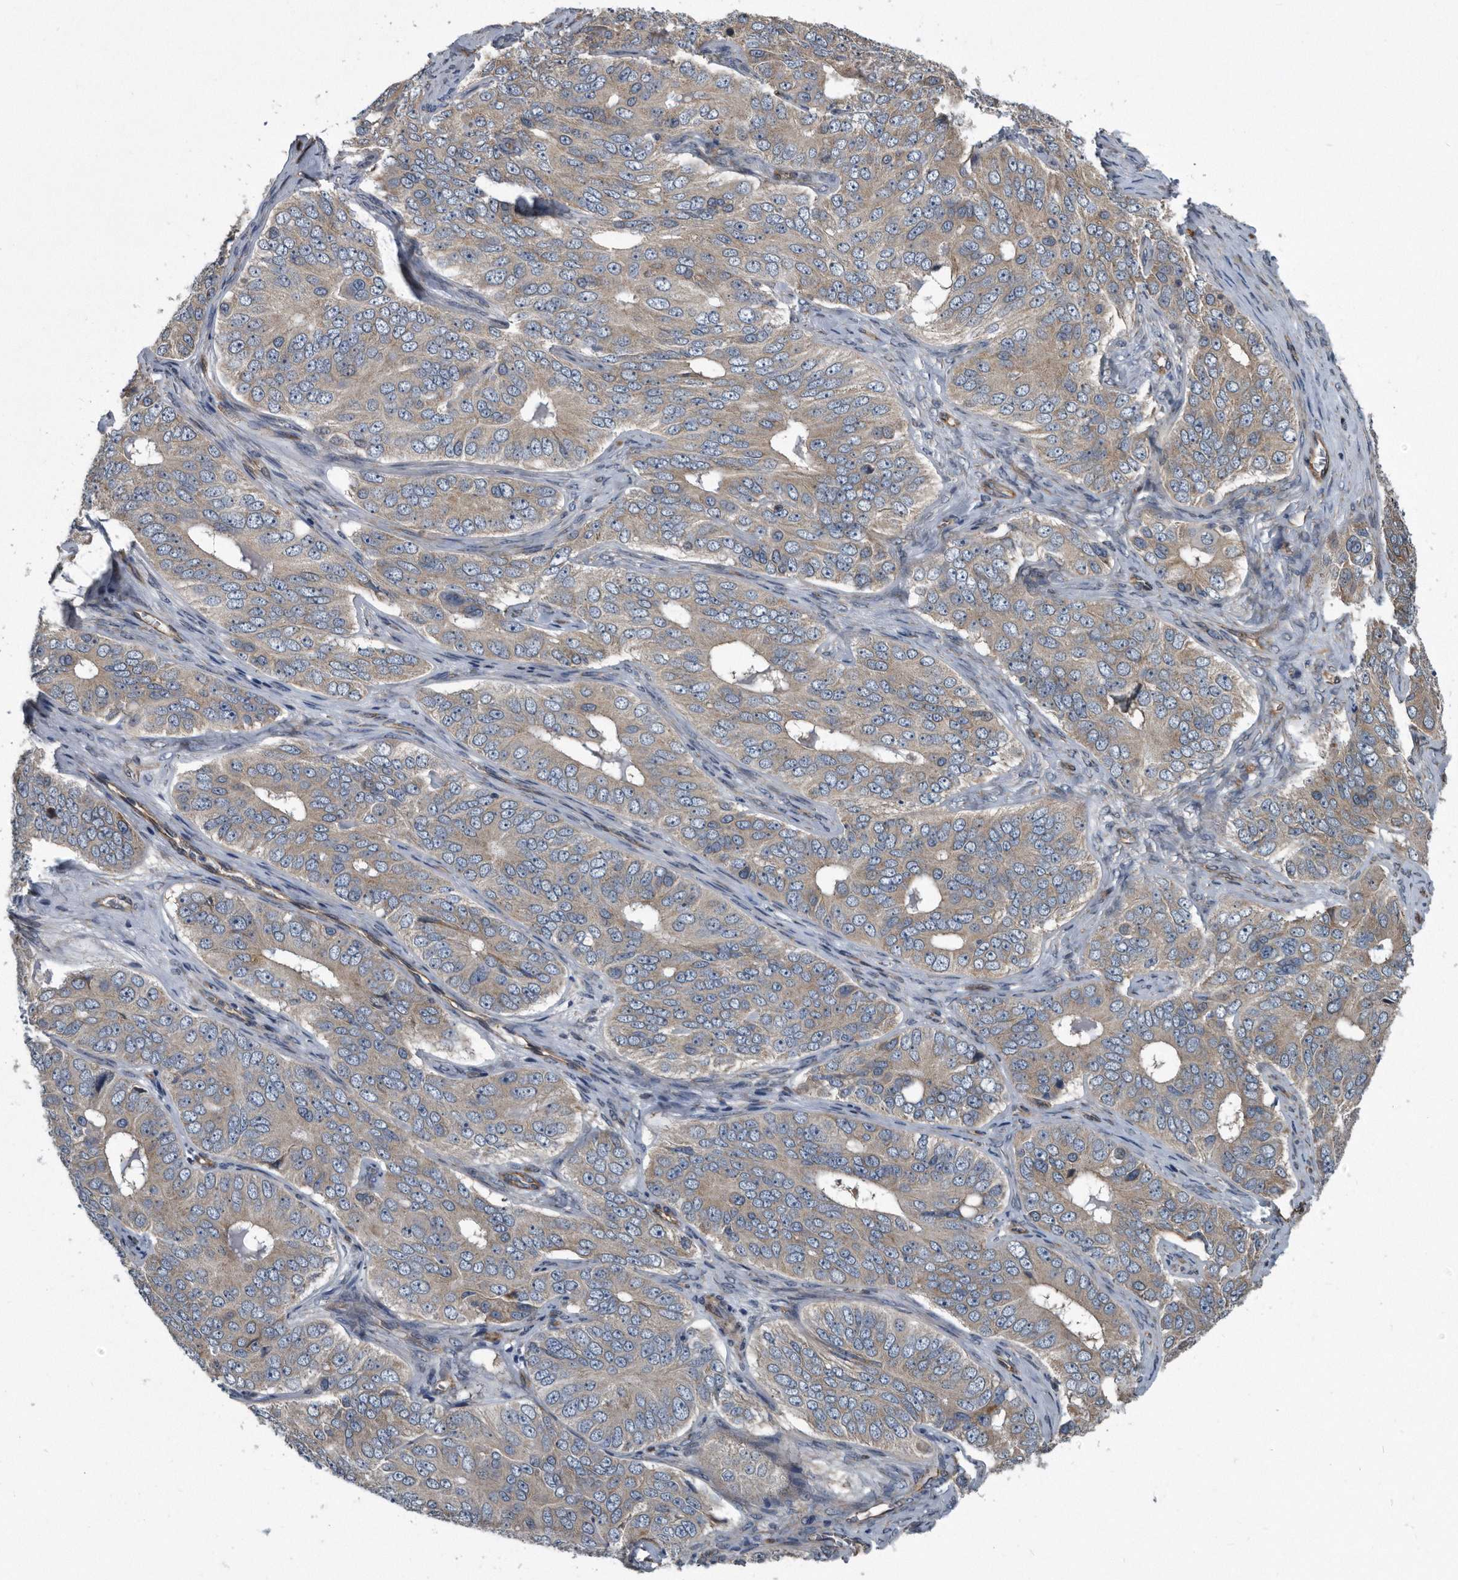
{"staining": {"intensity": "weak", "quantity": "25%-75%", "location": "cytoplasmic/membranous"}, "tissue": "ovarian cancer", "cell_type": "Tumor cells", "image_type": "cancer", "snomed": [{"axis": "morphology", "description": "Carcinoma, endometroid"}, {"axis": "topography", "description": "Ovary"}], "caption": "DAB (3,3'-diaminobenzidine) immunohistochemical staining of human ovarian cancer exhibits weak cytoplasmic/membranous protein positivity in about 25%-75% of tumor cells.", "gene": "ARMCX1", "patient": {"sex": "female", "age": 51}}